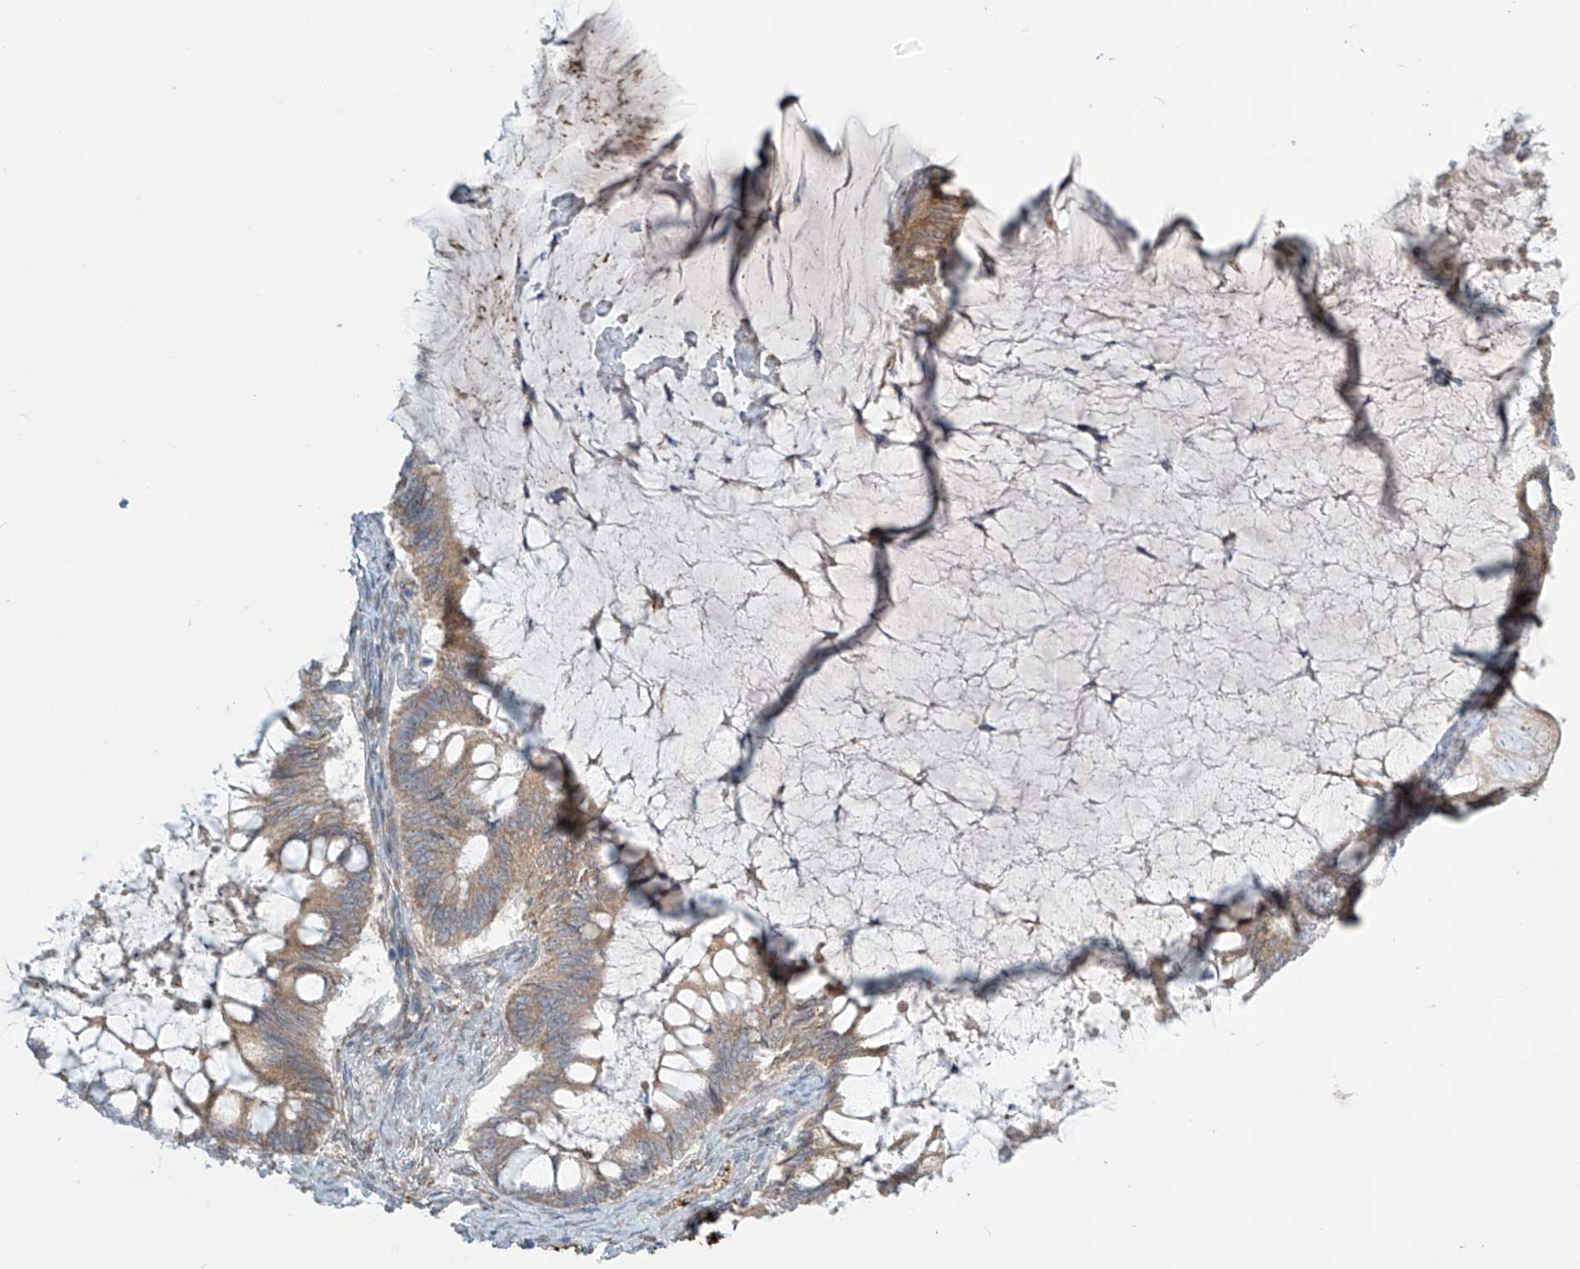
{"staining": {"intensity": "moderate", "quantity": ">75%", "location": "cytoplasmic/membranous"}, "tissue": "ovarian cancer", "cell_type": "Tumor cells", "image_type": "cancer", "snomed": [{"axis": "morphology", "description": "Cystadenocarcinoma, mucinous, NOS"}, {"axis": "topography", "description": "Ovary"}], "caption": "Immunohistochemical staining of human mucinous cystadenocarcinoma (ovarian) reveals medium levels of moderate cytoplasmic/membranous protein positivity in about >75% of tumor cells.", "gene": "LZTS3", "patient": {"sex": "female", "age": 61}}